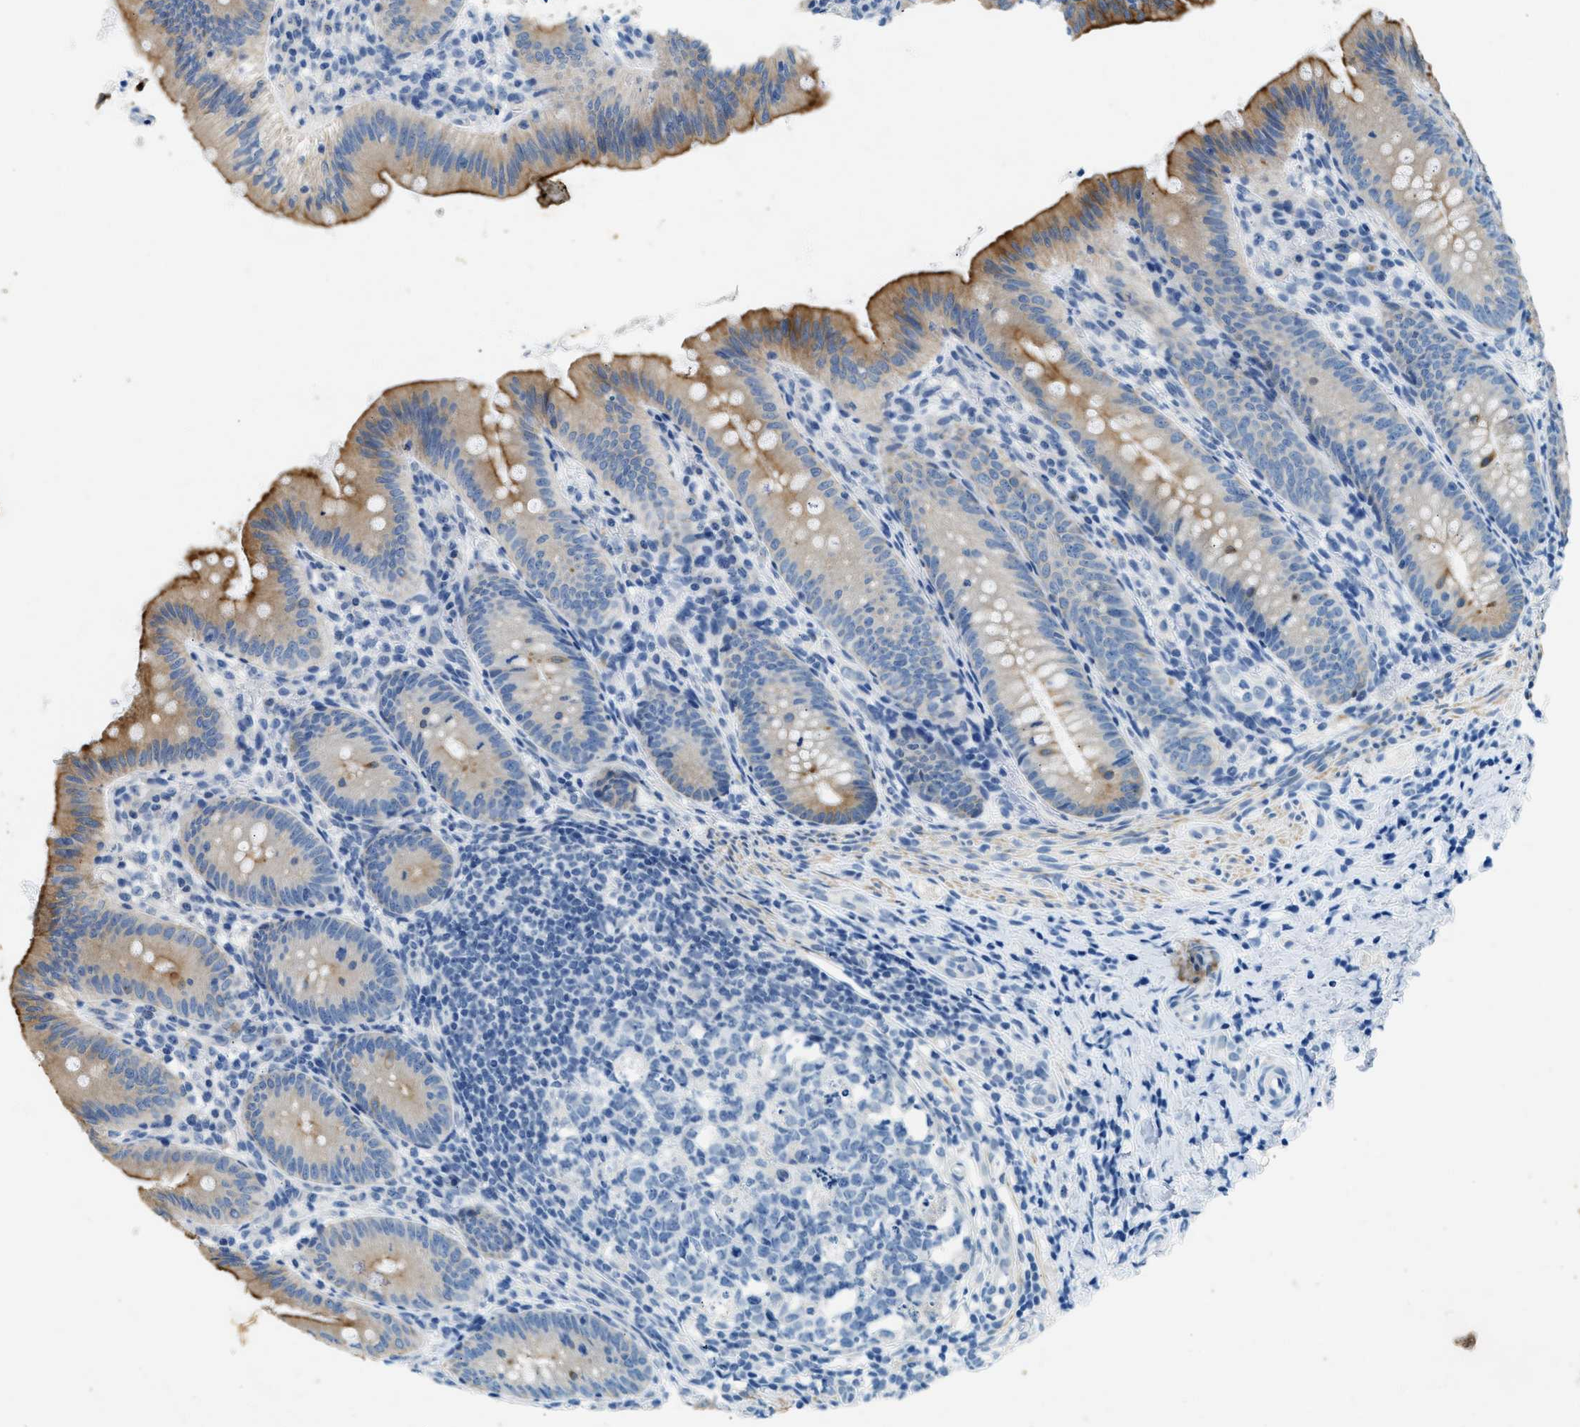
{"staining": {"intensity": "strong", "quantity": "25%-75%", "location": "cytoplasmic/membranous"}, "tissue": "appendix", "cell_type": "Glandular cells", "image_type": "normal", "snomed": [{"axis": "morphology", "description": "Normal tissue, NOS"}, {"axis": "topography", "description": "Appendix"}], "caption": "Protein expression by immunohistochemistry (IHC) displays strong cytoplasmic/membranous staining in about 25%-75% of glandular cells in benign appendix. The protein of interest is shown in brown color, while the nuclei are stained blue.", "gene": "CFAP20", "patient": {"sex": "male", "age": 1}}